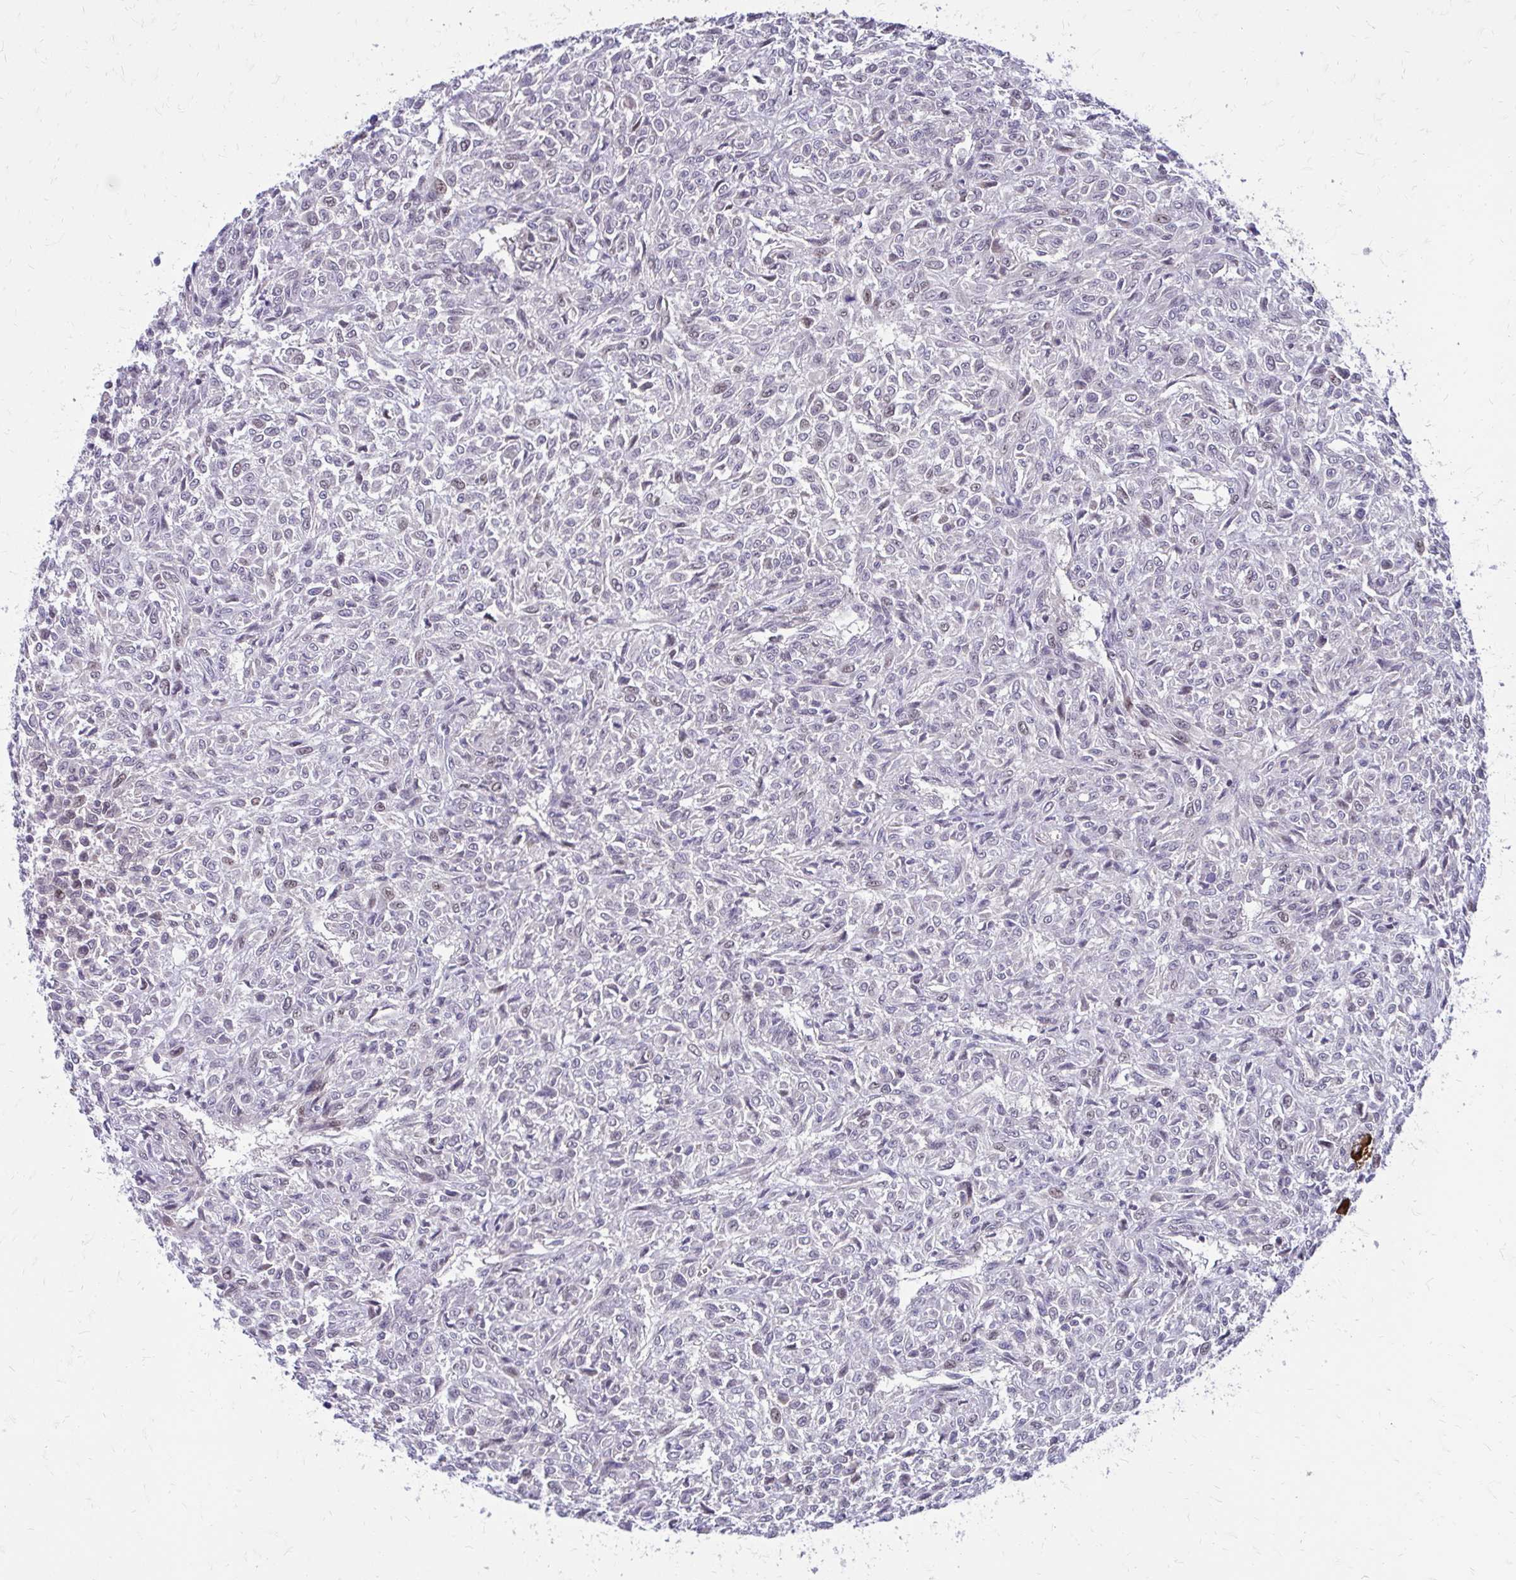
{"staining": {"intensity": "weak", "quantity": "<25%", "location": "nuclear"}, "tissue": "renal cancer", "cell_type": "Tumor cells", "image_type": "cancer", "snomed": [{"axis": "morphology", "description": "Adenocarcinoma, NOS"}, {"axis": "topography", "description": "Kidney"}], "caption": "An image of renal cancer stained for a protein exhibits no brown staining in tumor cells. (DAB (3,3'-diaminobenzidine) immunohistochemistry (IHC) visualized using brightfield microscopy, high magnification).", "gene": "ANKRD30B", "patient": {"sex": "male", "age": 58}}